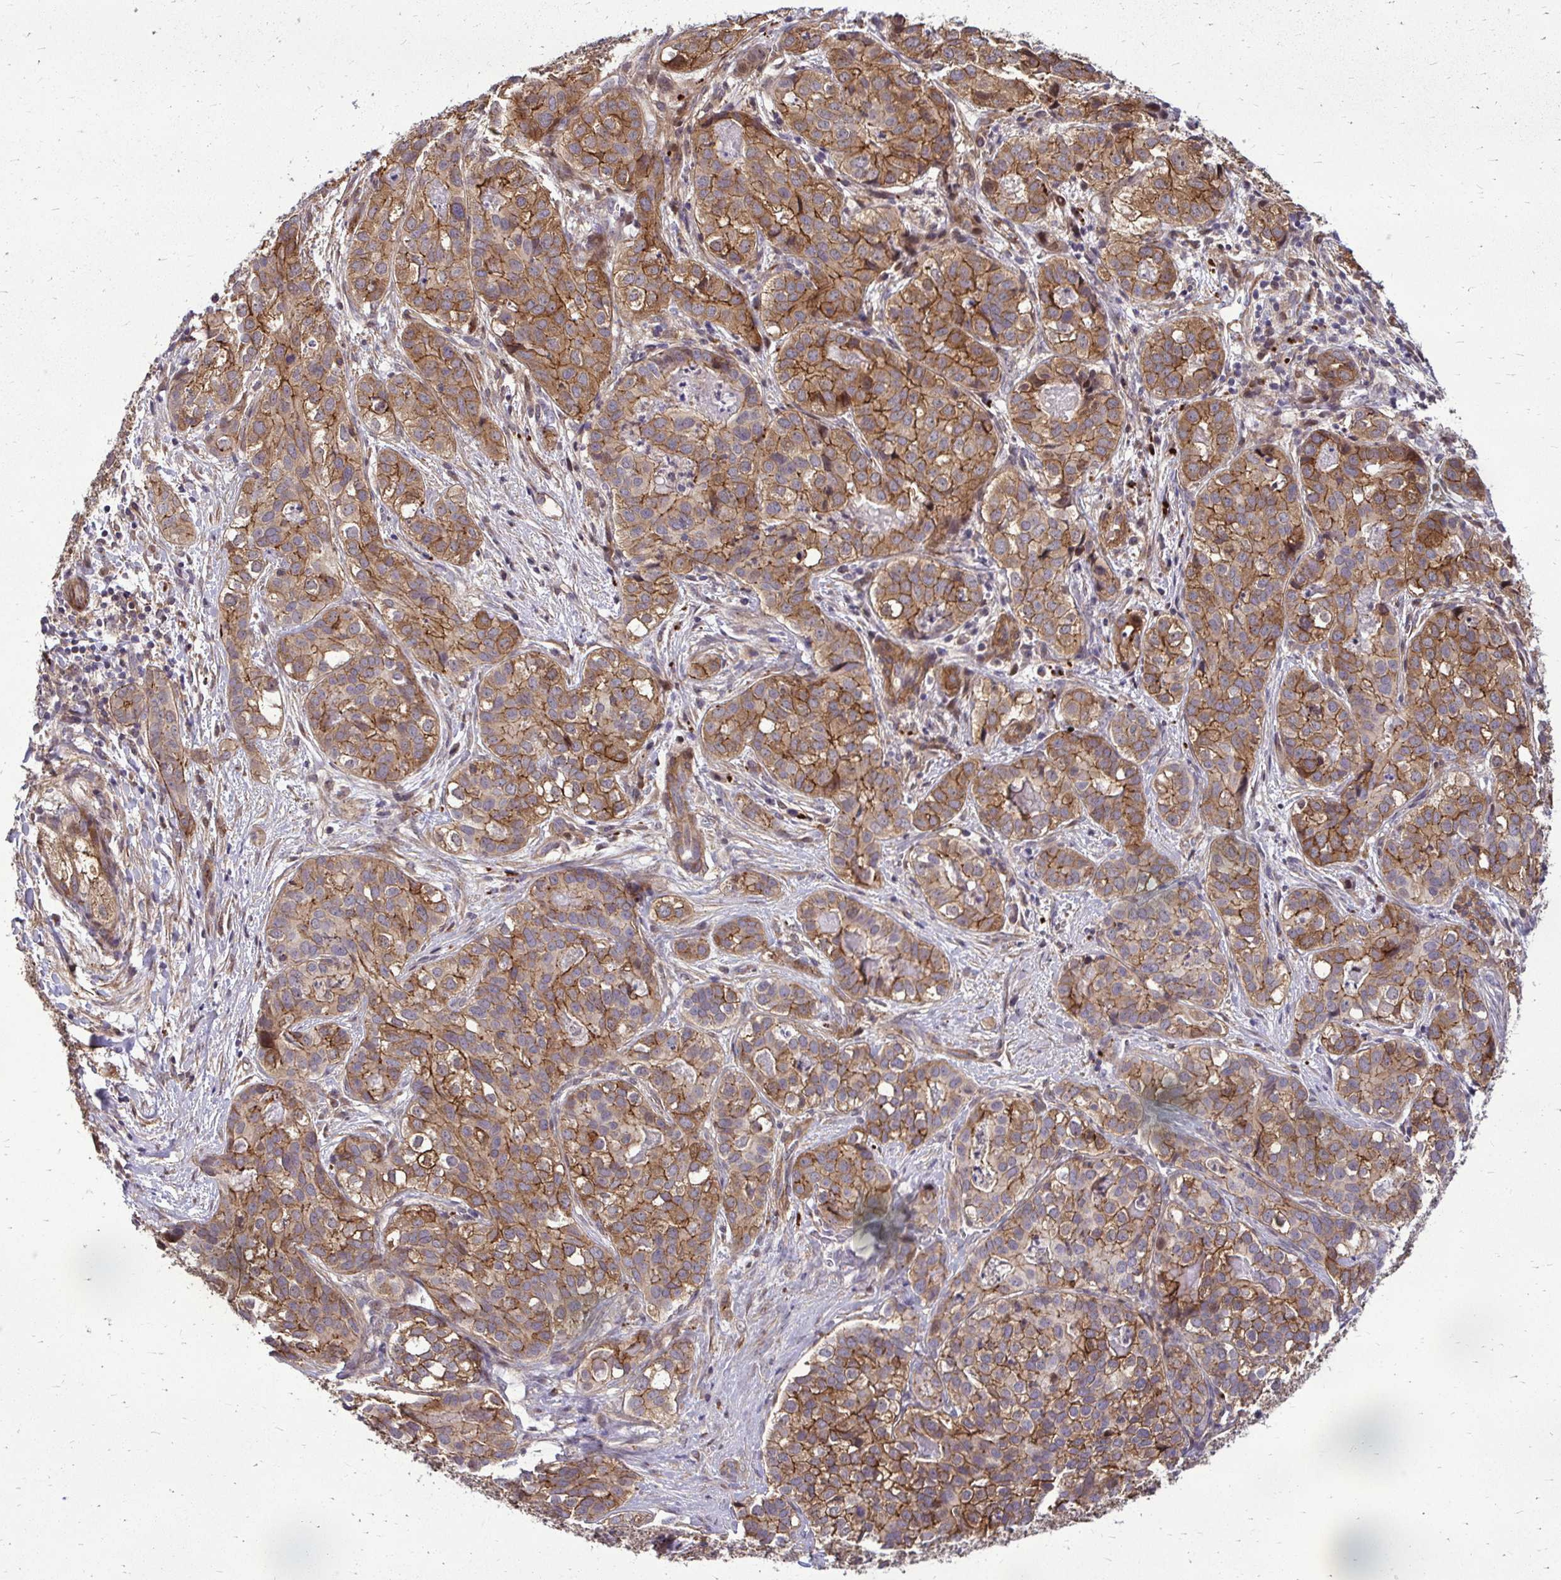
{"staining": {"intensity": "moderate", "quantity": ">75%", "location": "cytoplasmic/membranous"}, "tissue": "liver cancer", "cell_type": "Tumor cells", "image_type": "cancer", "snomed": [{"axis": "morphology", "description": "Cholangiocarcinoma"}, {"axis": "topography", "description": "Liver"}], "caption": "Liver cancer tissue reveals moderate cytoplasmic/membranous staining in approximately >75% of tumor cells, visualized by immunohistochemistry.", "gene": "TRIP6", "patient": {"sex": "male", "age": 56}}